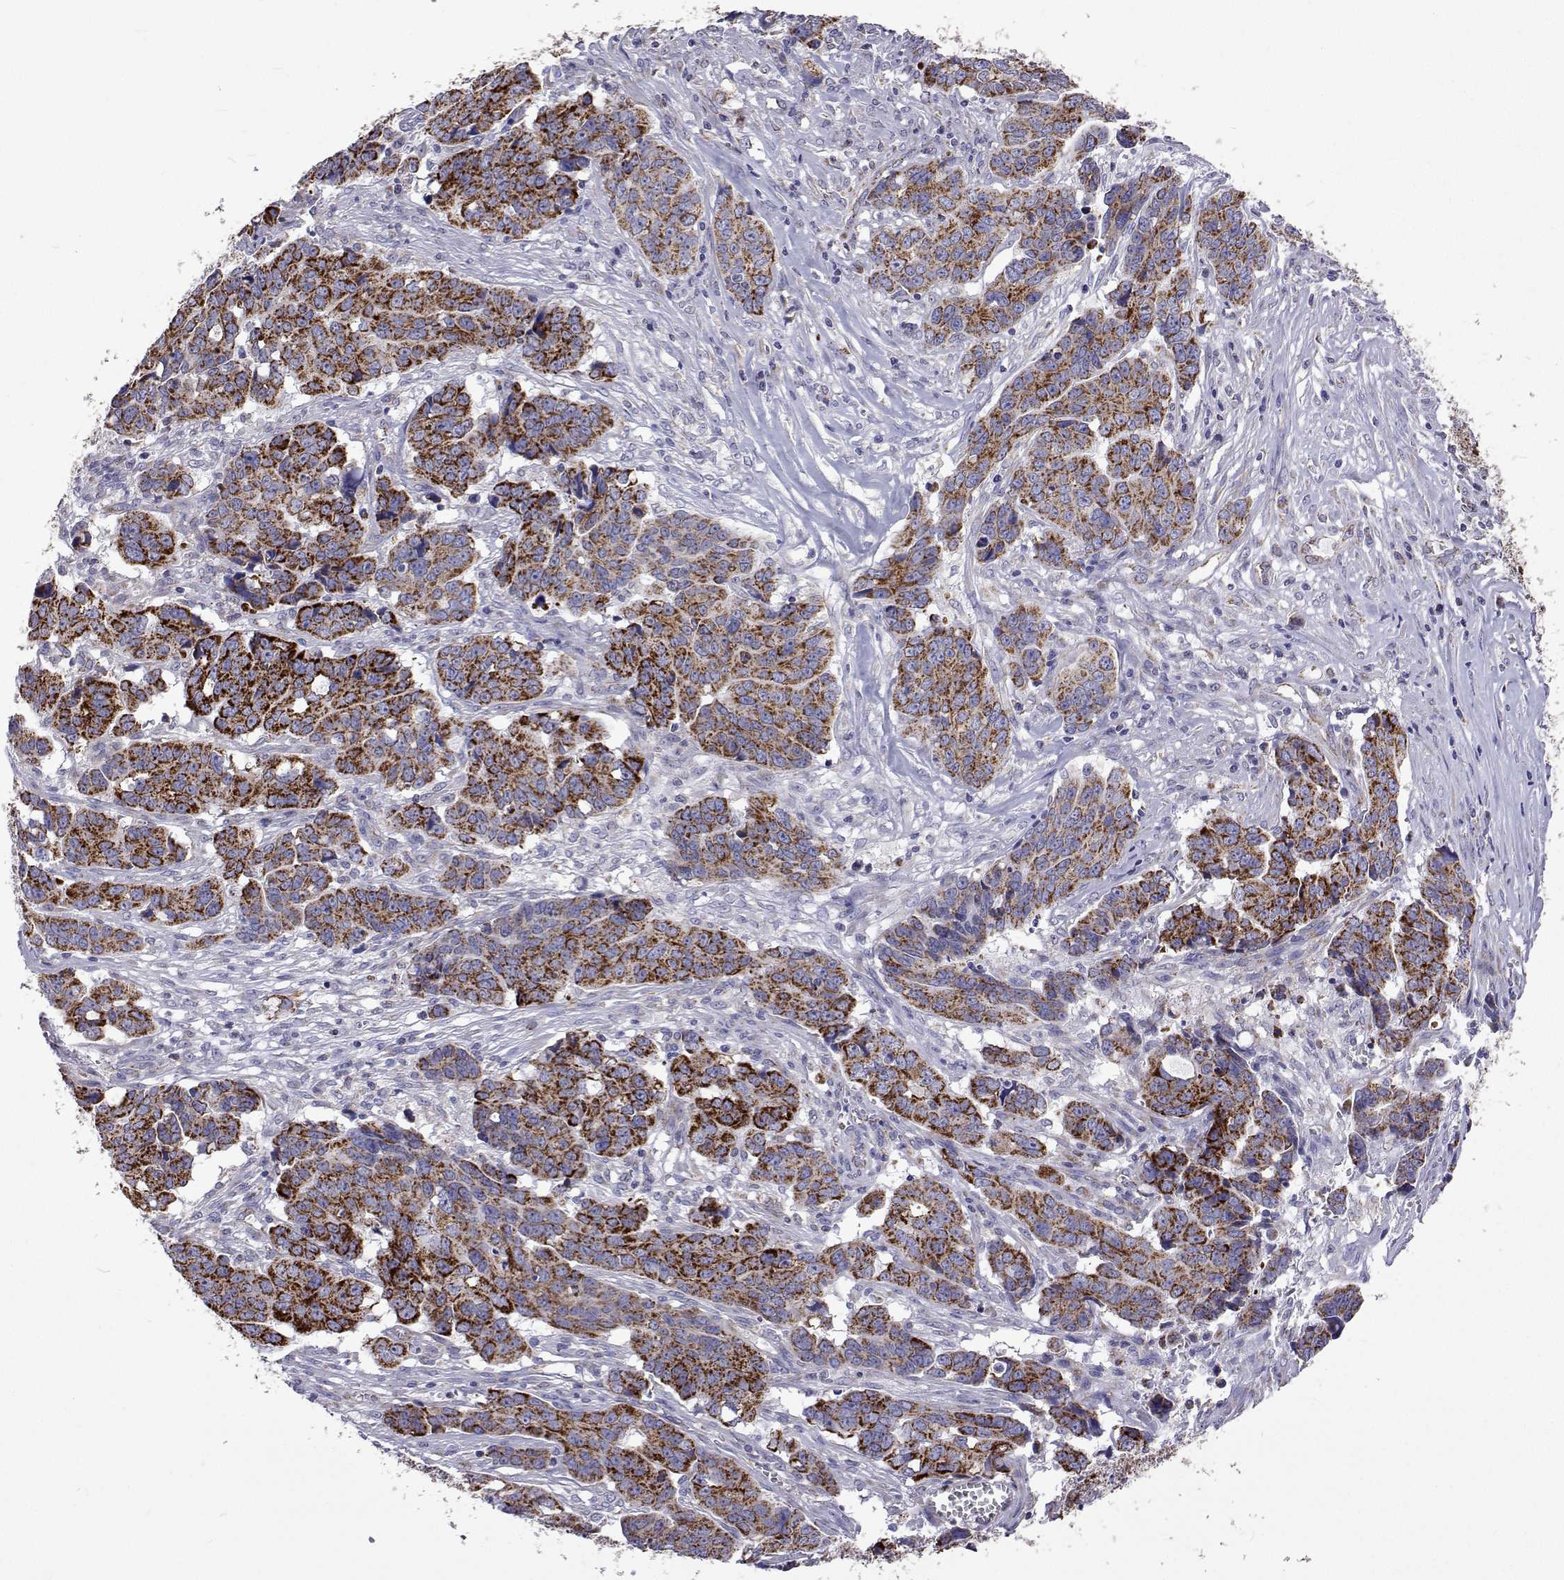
{"staining": {"intensity": "strong", "quantity": ">75%", "location": "cytoplasmic/membranous"}, "tissue": "ovarian cancer", "cell_type": "Tumor cells", "image_type": "cancer", "snomed": [{"axis": "morphology", "description": "Carcinoma, endometroid"}, {"axis": "topography", "description": "Ovary"}], "caption": "Strong cytoplasmic/membranous protein expression is present in about >75% of tumor cells in ovarian endometroid carcinoma. (IHC, brightfield microscopy, high magnification).", "gene": "MCCC2", "patient": {"sex": "female", "age": 78}}